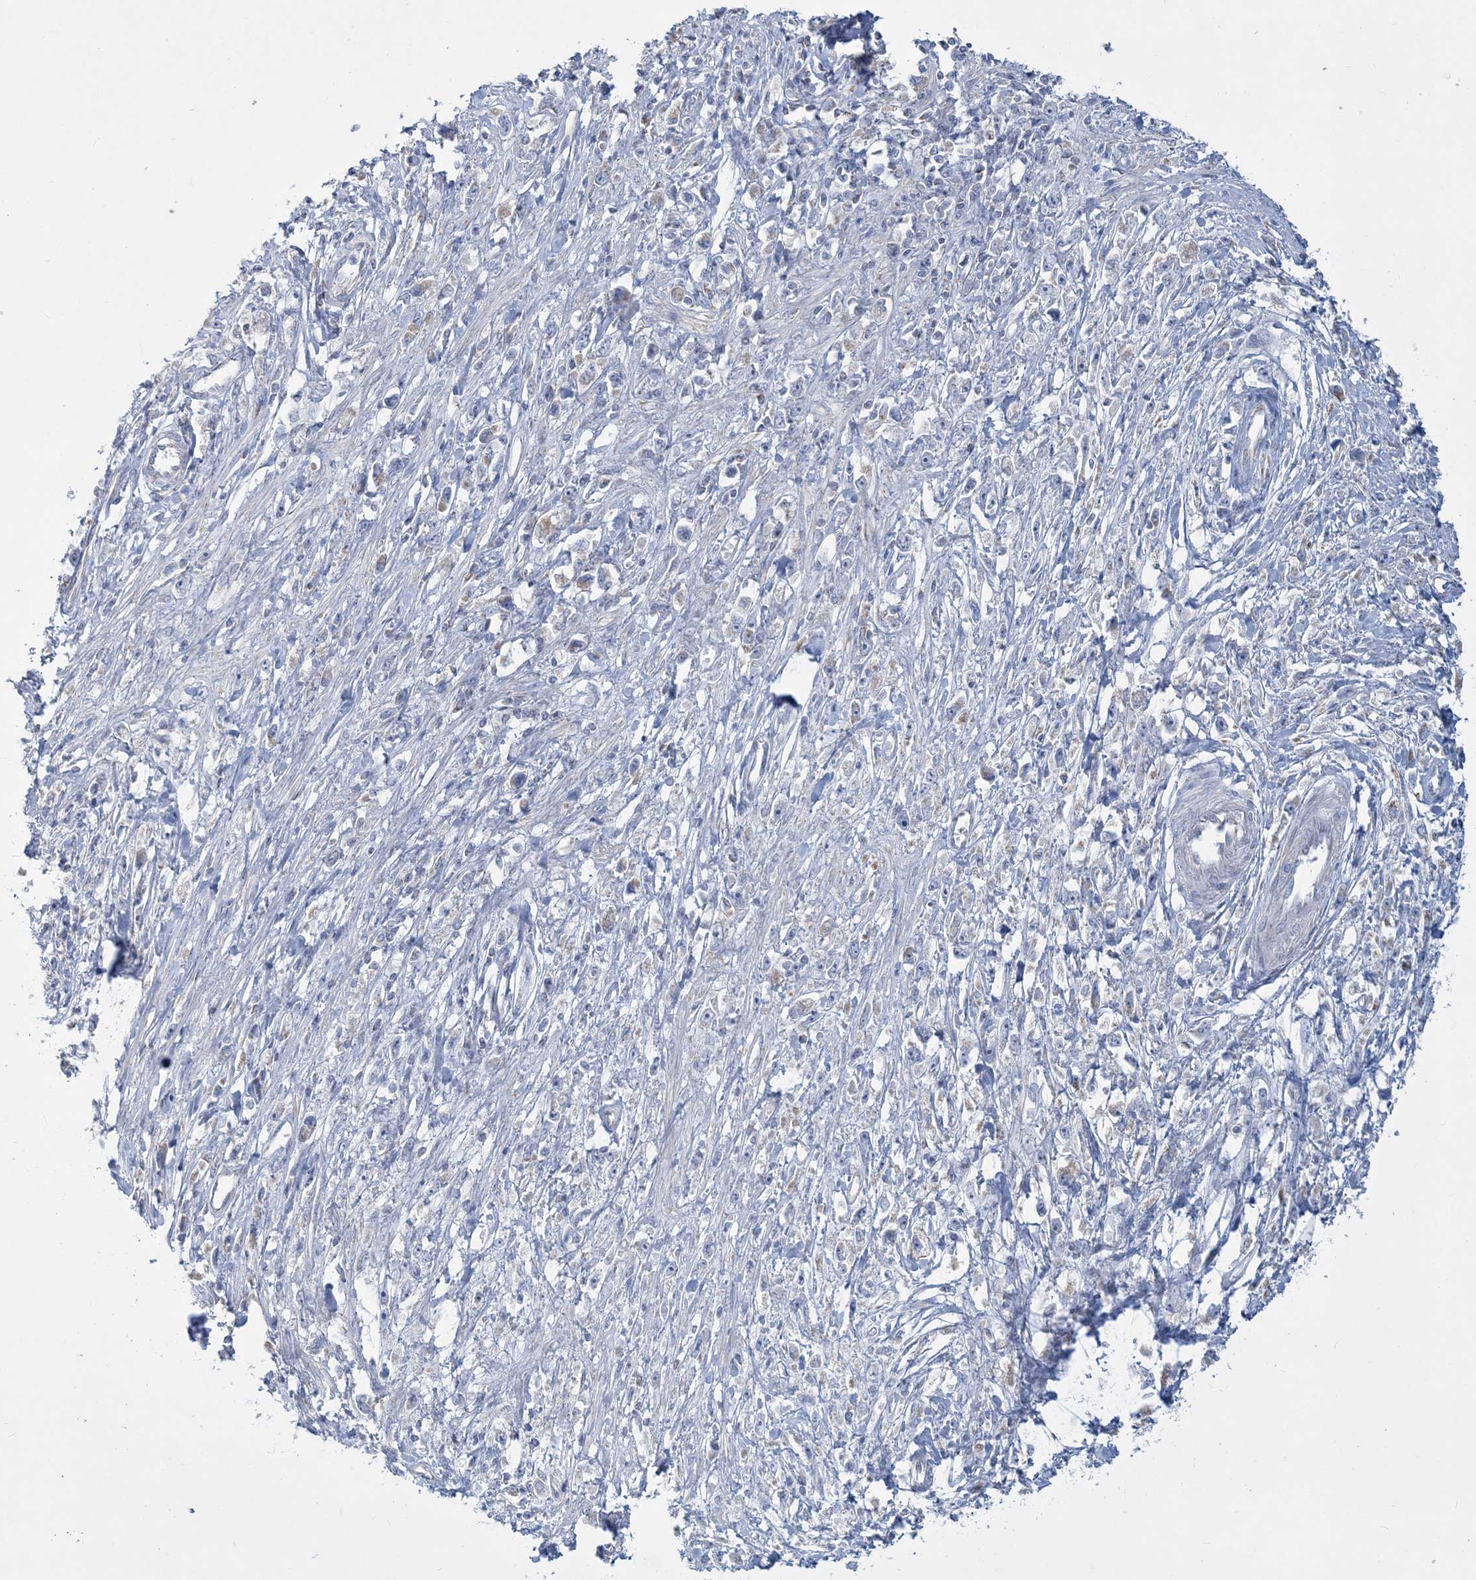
{"staining": {"intensity": "negative", "quantity": "none", "location": "none"}, "tissue": "stomach cancer", "cell_type": "Tumor cells", "image_type": "cancer", "snomed": [{"axis": "morphology", "description": "Adenocarcinoma, NOS"}, {"axis": "topography", "description": "Stomach"}], "caption": "DAB (3,3'-diaminobenzidine) immunohistochemical staining of stomach adenocarcinoma reveals no significant expression in tumor cells.", "gene": "TBC1D7", "patient": {"sex": "female", "age": 59}}